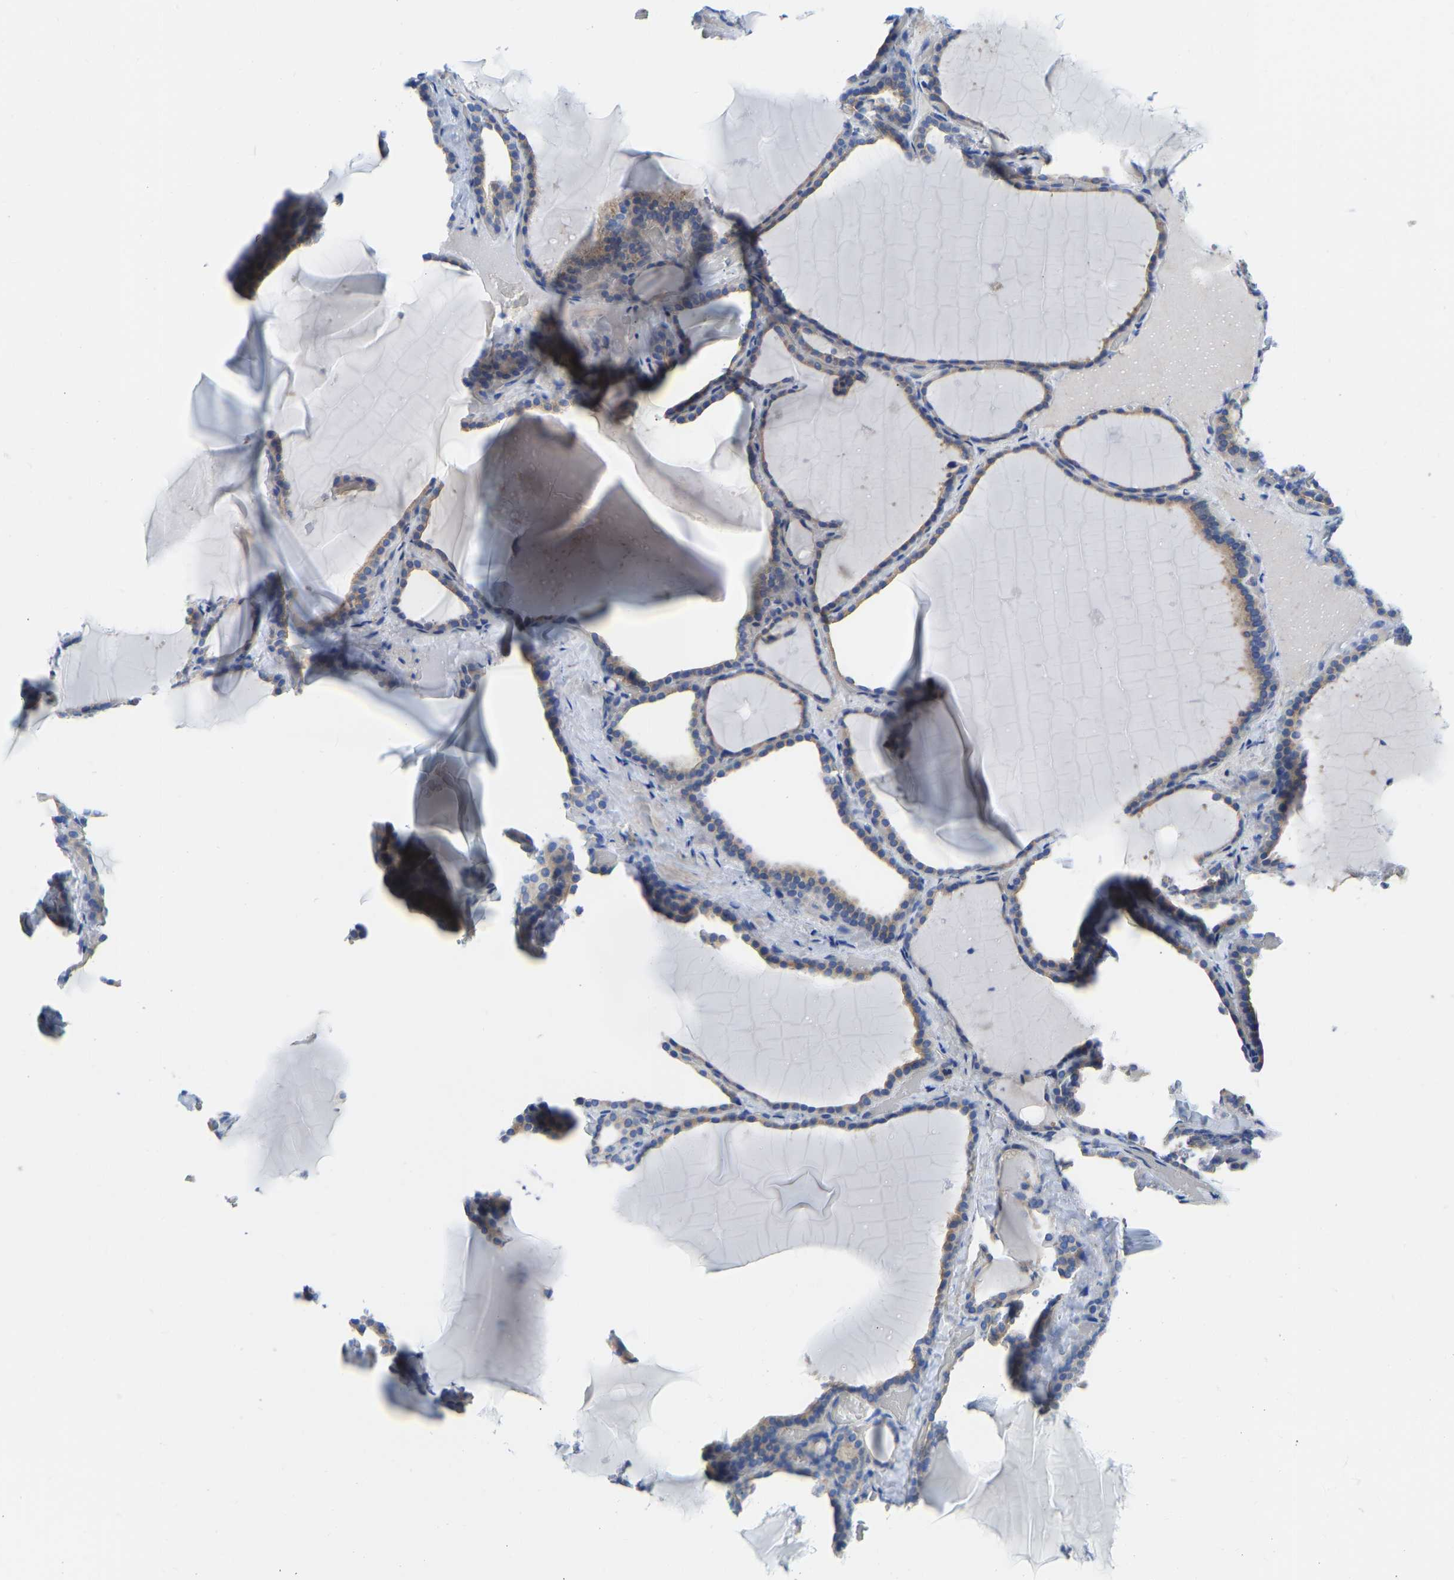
{"staining": {"intensity": "weak", "quantity": "25%-75%", "location": "cytoplasmic/membranous"}, "tissue": "thyroid gland", "cell_type": "Glandular cells", "image_type": "normal", "snomed": [{"axis": "morphology", "description": "Normal tissue, NOS"}, {"axis": "topography", "description": "Thyroid gland"}], "caption": "Immunohistochemistry staining of unremarkable thyroid gland, which shows low levels of weak cytoplasmic/membranous positivity in approximately 25%-75% of glandular cells indicating weak cytoplasmic/membranous protein expression. The staining was performed using DAB (brown) for protein detection and nuclei were counterstained in hematoxylin (blue).", "gene": "CHAD", "patient": {"sex": "female", "age": 28}}